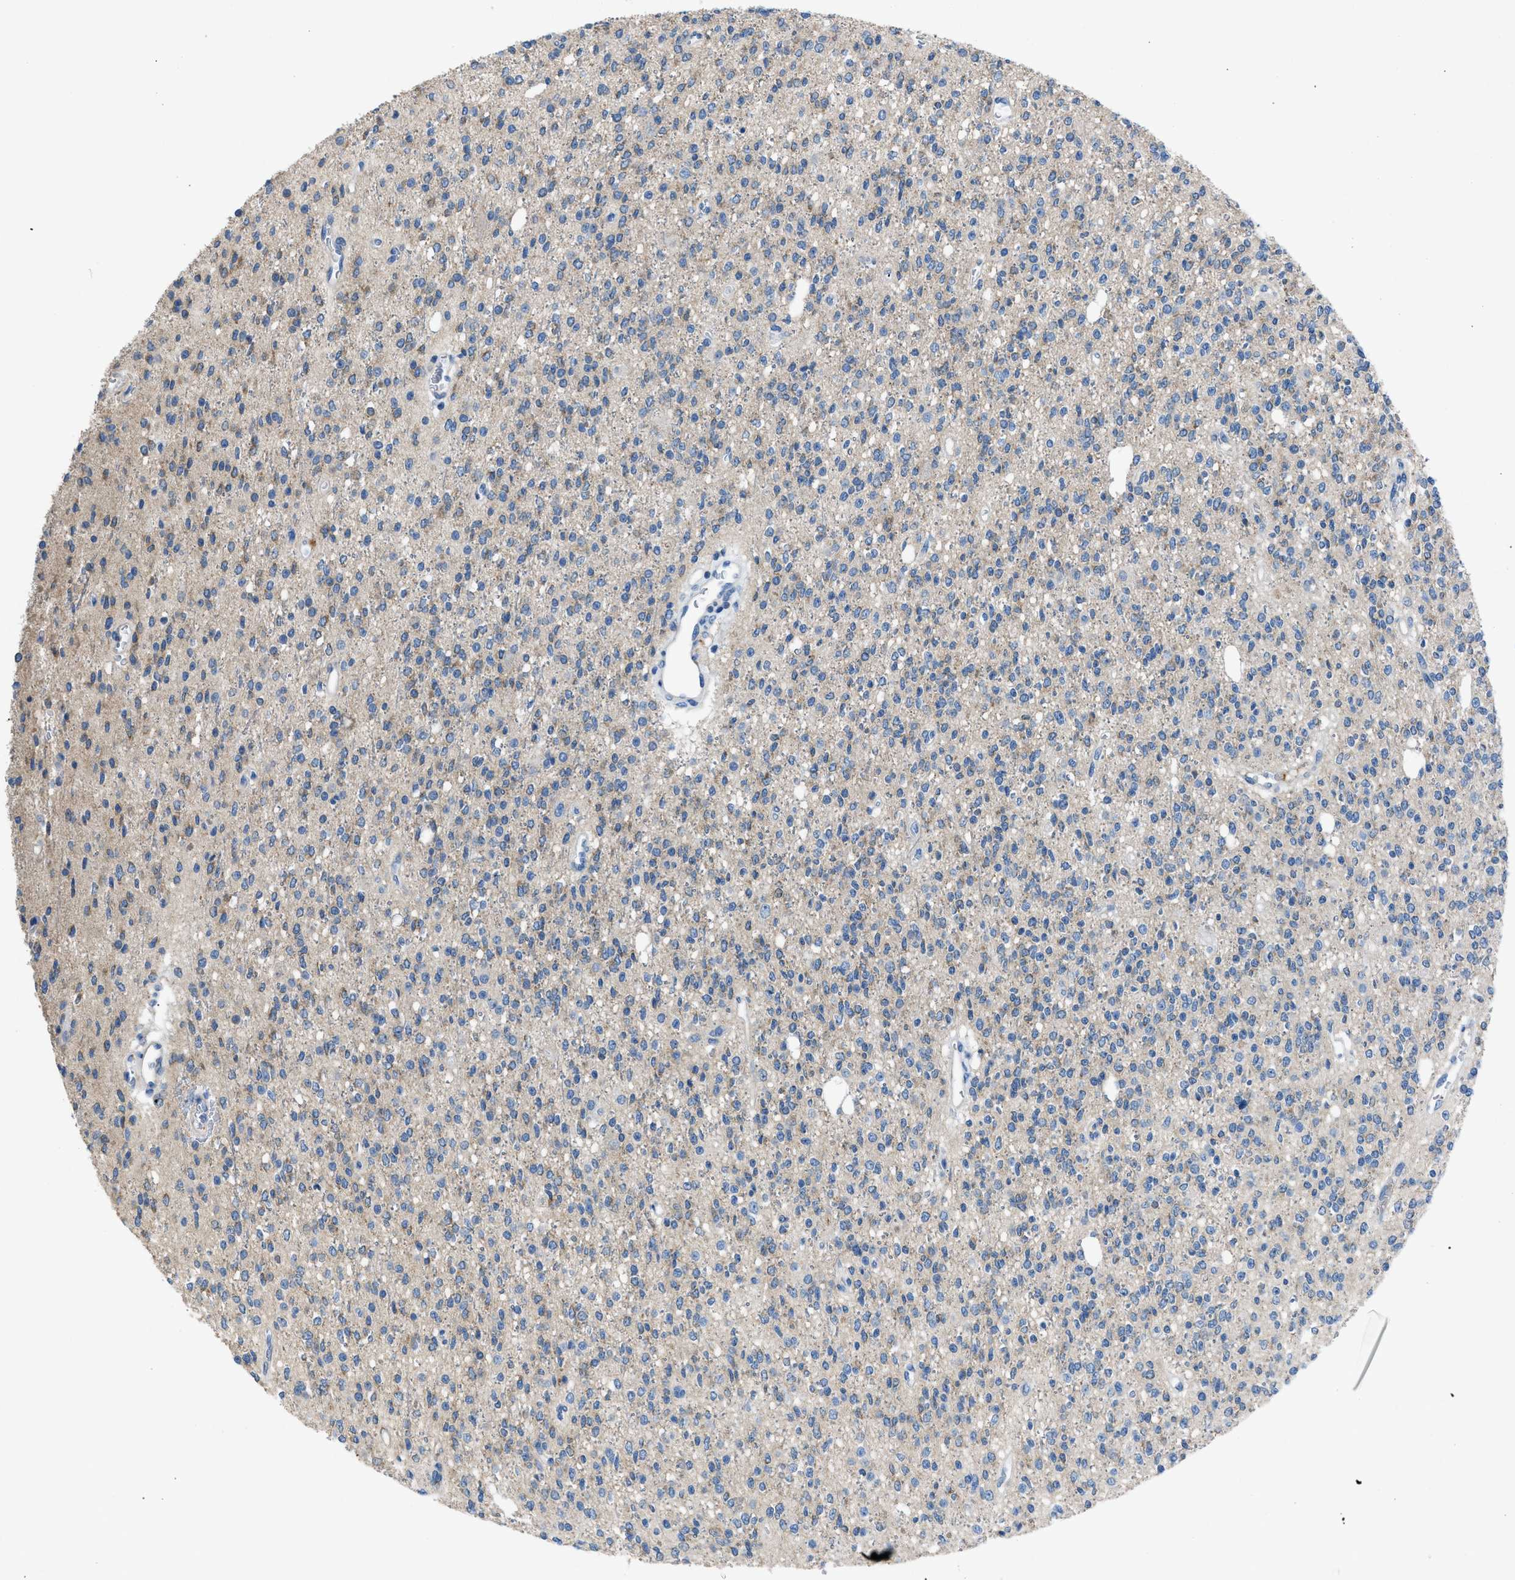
{"staining": {"intensity": "weak", "quantity": "<25%", "location": "cytoplasmic/membranous"}, "tissue": "glioma", "cell_type": "Tumor cells", "image_type": "cancer", "snomed": [{"axis": "morphology", "description": "Glioma, malignant, High grade"}, {"axis": "topography", "description": "Brain"}], "caption": "There is no significant expression in tumor cells of glioma.", "gene": "SGCZ", "patient": {"sex": "male", "age": 34}}